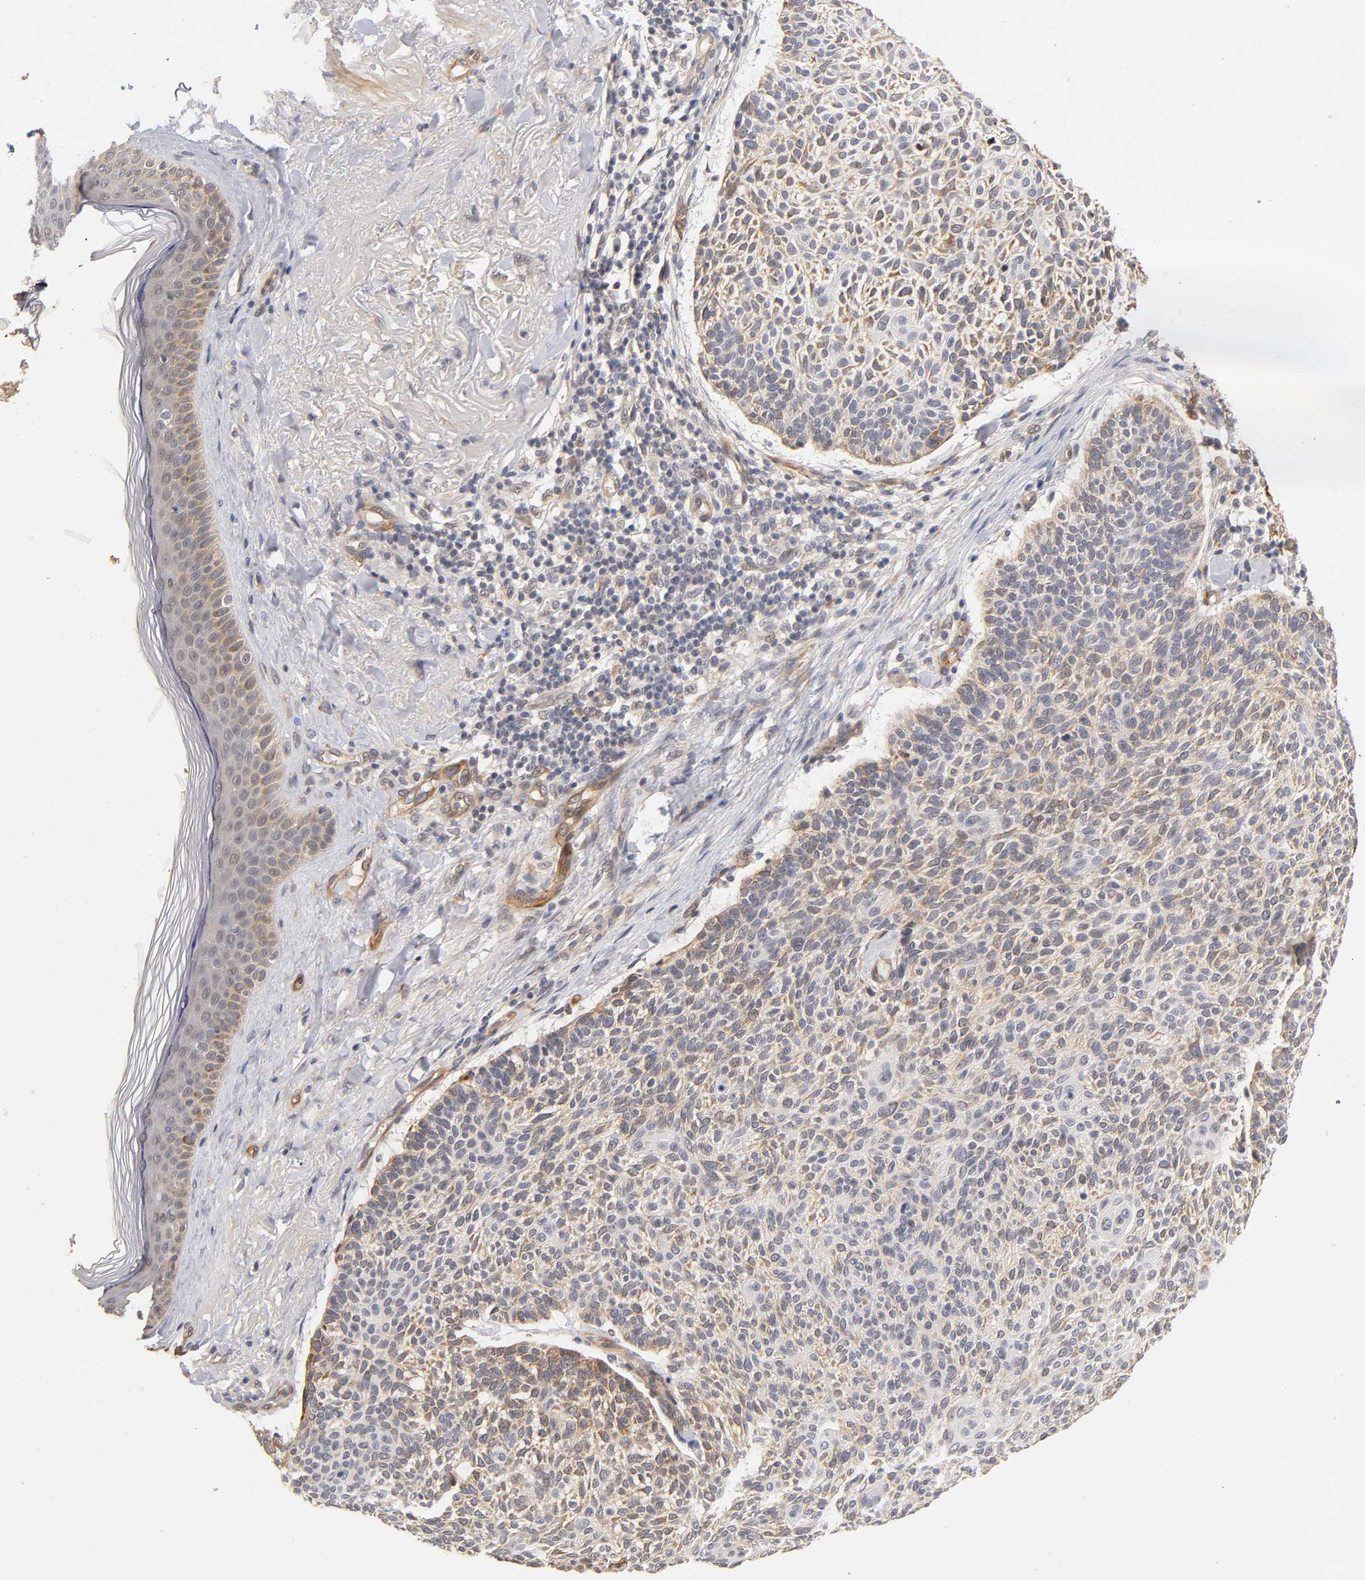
{"staining": {"intensity": "weak", "quantity": "25%-75%", "location": "cytoplasmic/membranous"}, "tissue": "skin cancer", "cell_type": "Tumor cells", "image_type": "cancer", "snomed": [{"axis": "morphology", "description": "Normal tissue, NOS"}, {"axis": "morphology", "description": "Basal cell carcinoma"}, {"axis": "topography", "description": "Skin"}], "caption": "Skin basal cell carcinoma stained with DAB immunohistochemistry (IHC) displays low levels of weak cytoplasmic/membranous positivity in approximately 25%-75% of tumor cells. (Brightfield microscopy of DAB IHC at high magnification).", "gene": "LAMB1", "patient": {"sex": "female", "age": 70}}